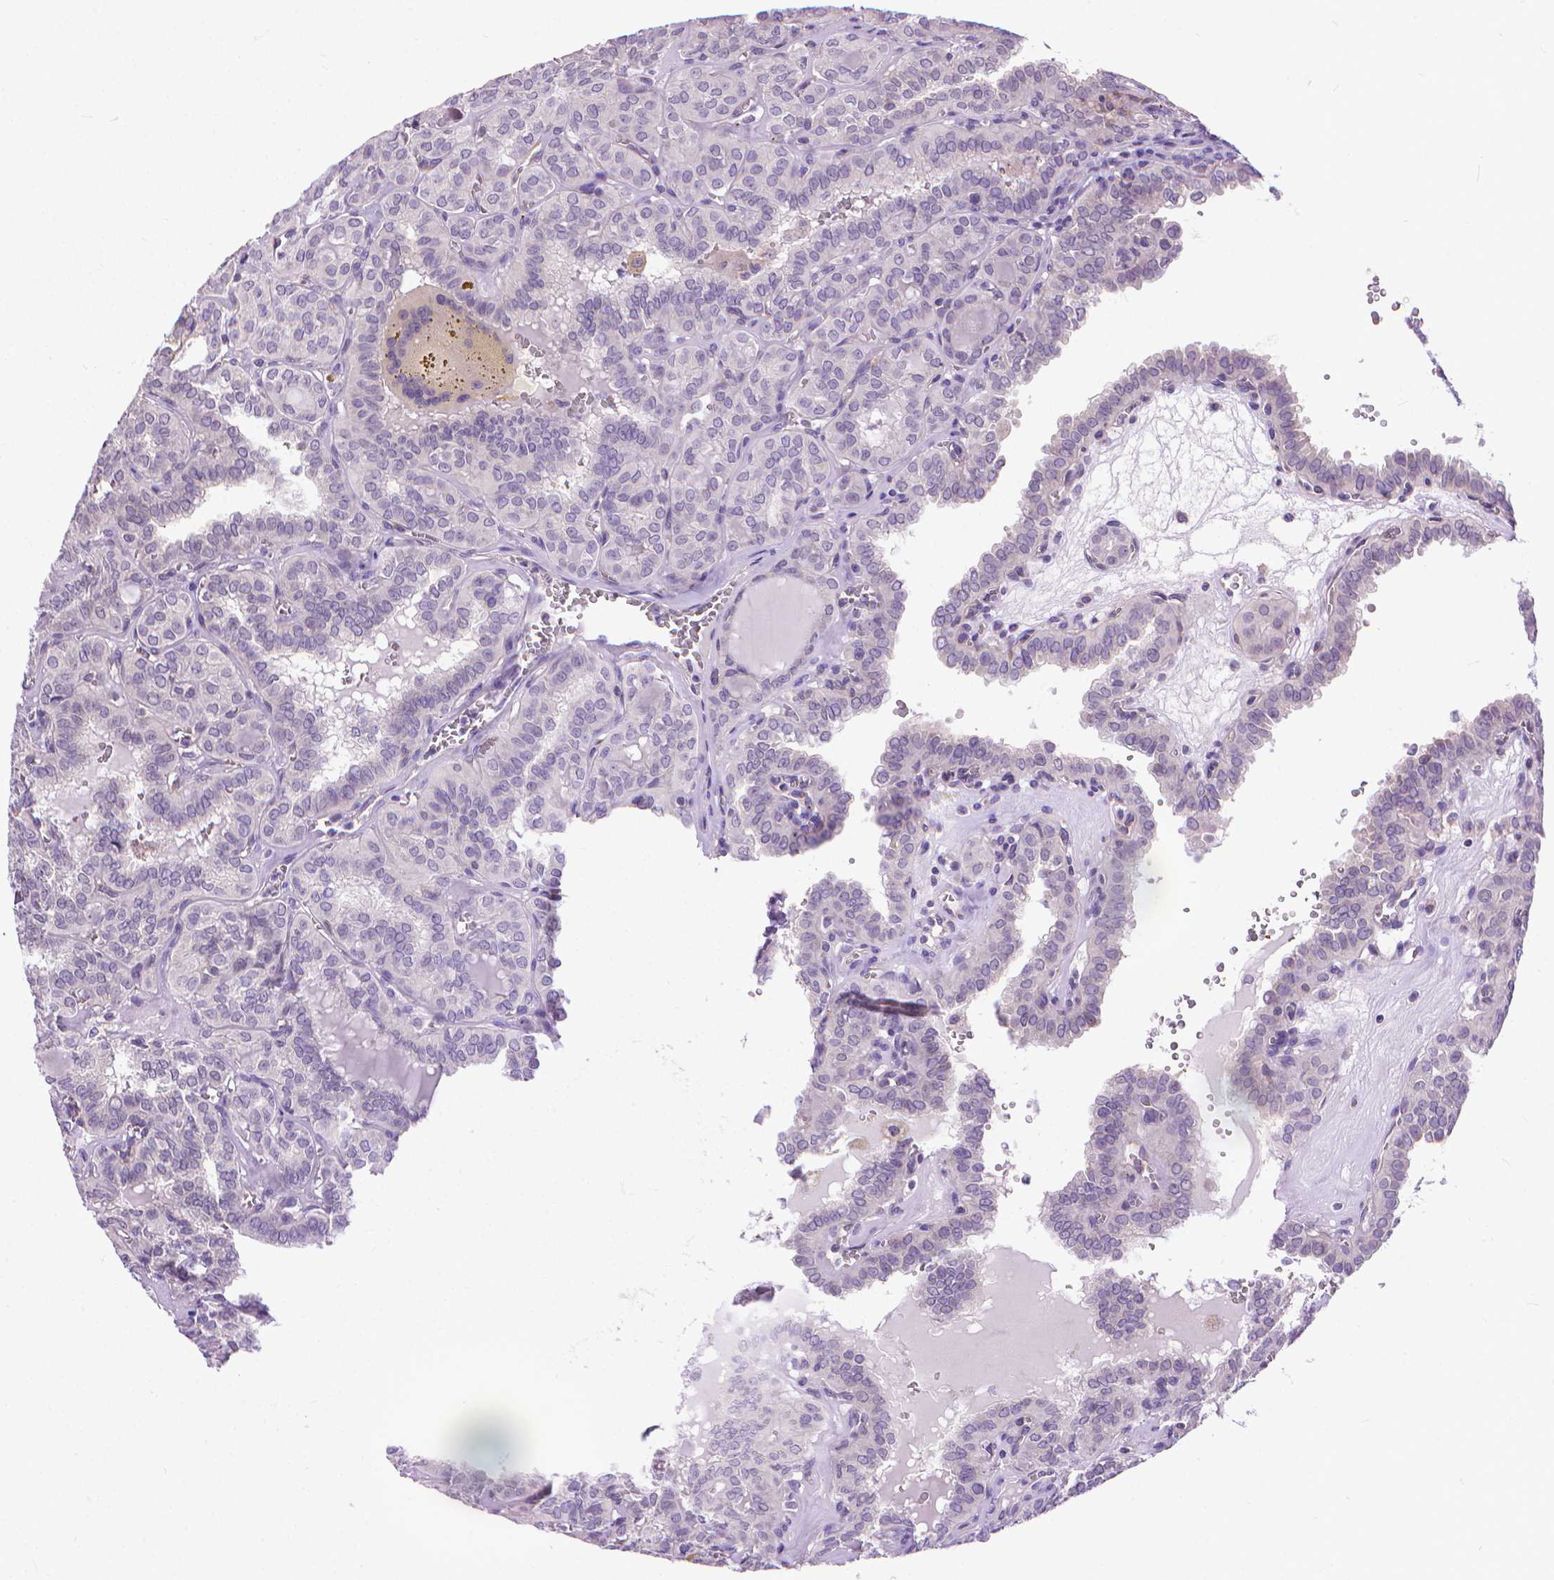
{"staining": {"intensity": "negative", "quantity": "none", "location": "none"}, "tissue": "thyroid cancer", "cell_type": "Tumor cells", "image_type": "cancer", "snomed": [{"axis": "morphology", "description": "Papillary adenocarcinoma, NOS"}, {"axis": "topography", "description": "Thyroid gland"}], "caption": "The IHC histopathology image has no significant positivity in tumor cells of thyroid cancer (papillary adenocarcinoma) tissue.", "gene": "SYN1", "patient": {"sex": "female", "age": 41}}